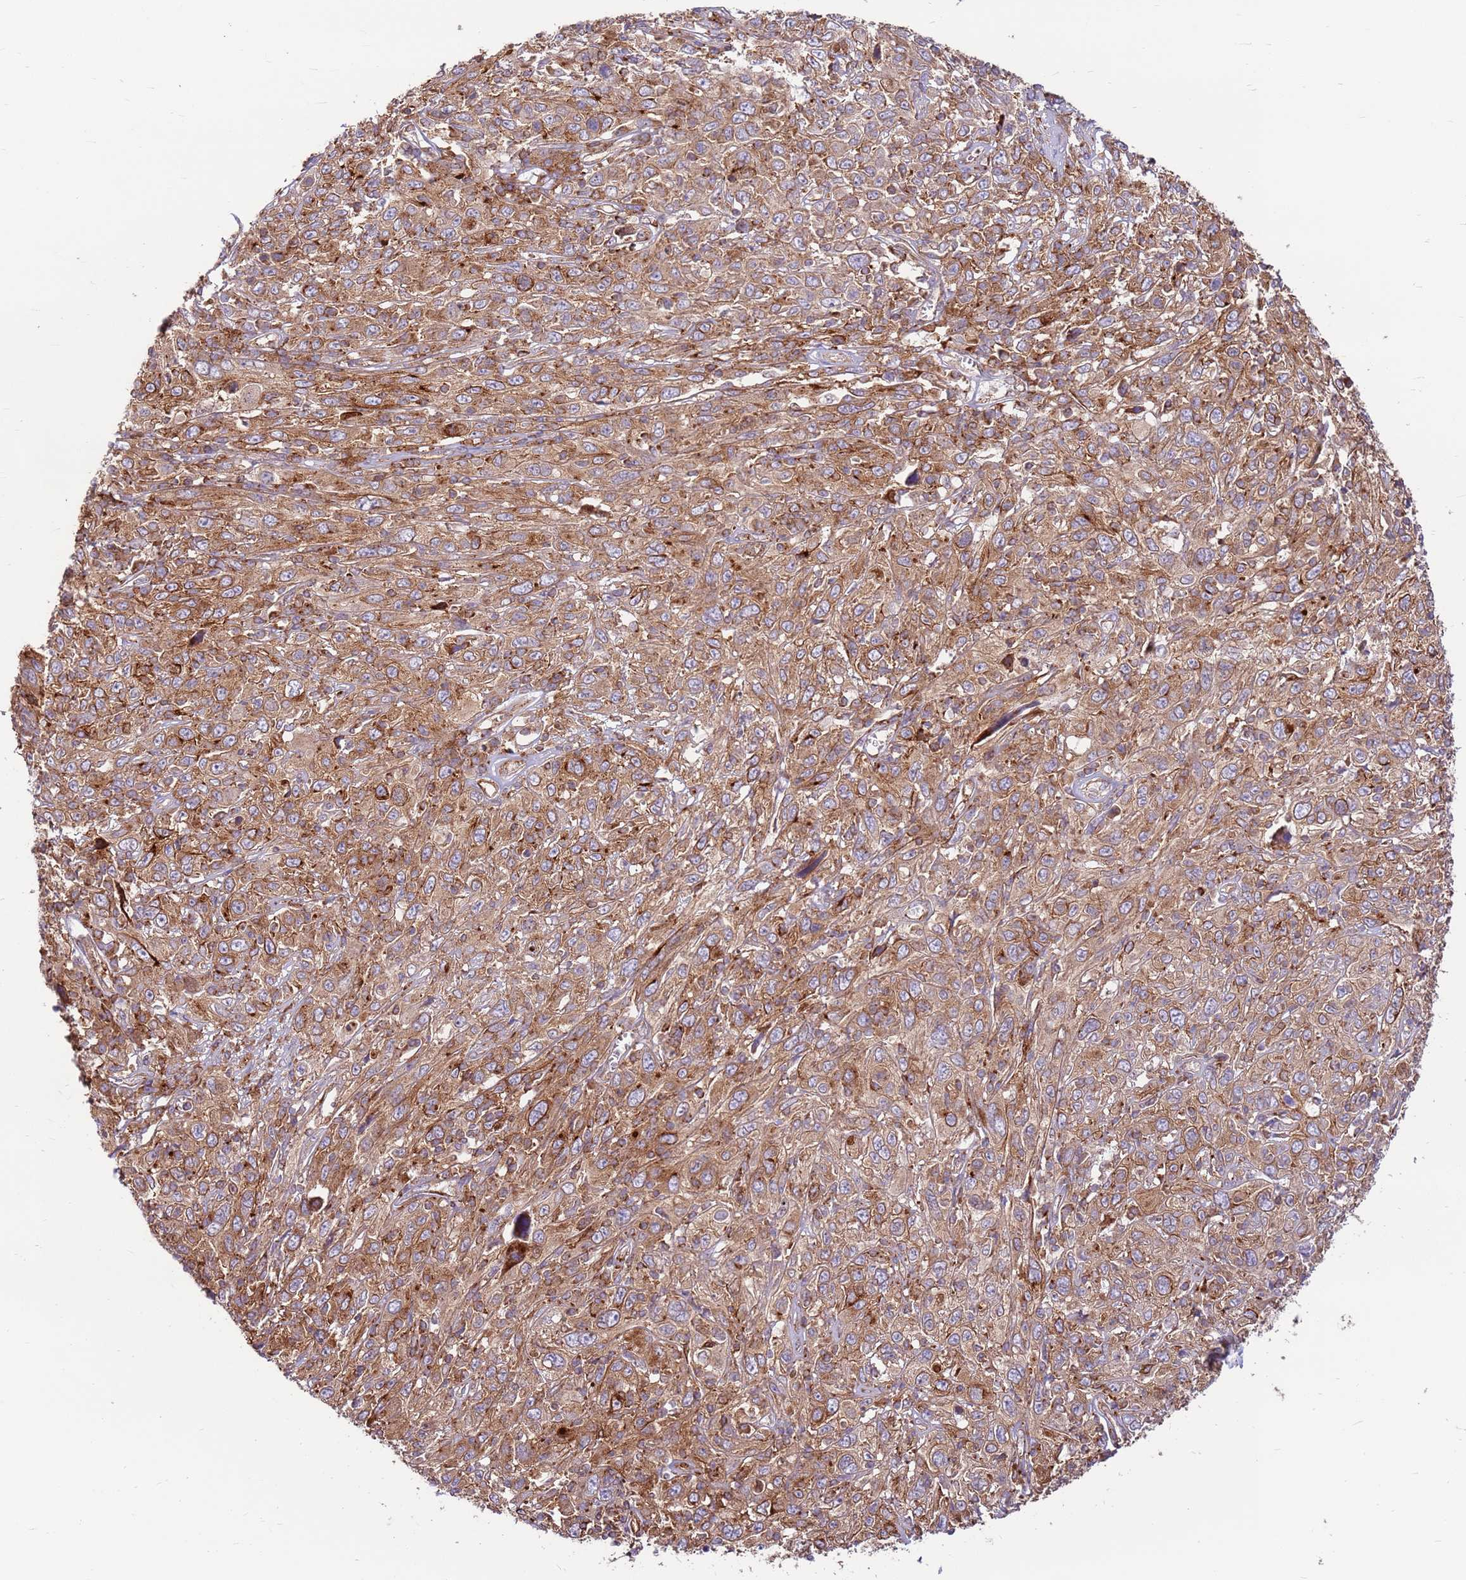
{"staining": {"intensity": "moderate", "quantity": ">75%", "location": "cytoplasmic/membranous"}, "tissue": "cervical cancer", "cell_type": "Tumor cells", "image_type": "cancer", "snomed": [{"axis": "morphology", "description": "Squamous cell carcinoma, NOS"}, {"axis": "topography", "description": "Cervix"}], "caption": "Protein staining of cervical cancer tissue demonstrates moderate cytoplasmic/membranous expression in about >75% of tumor cells.", "gene": "DDX19B", "patient": {"sex": "female", "age": 46}}